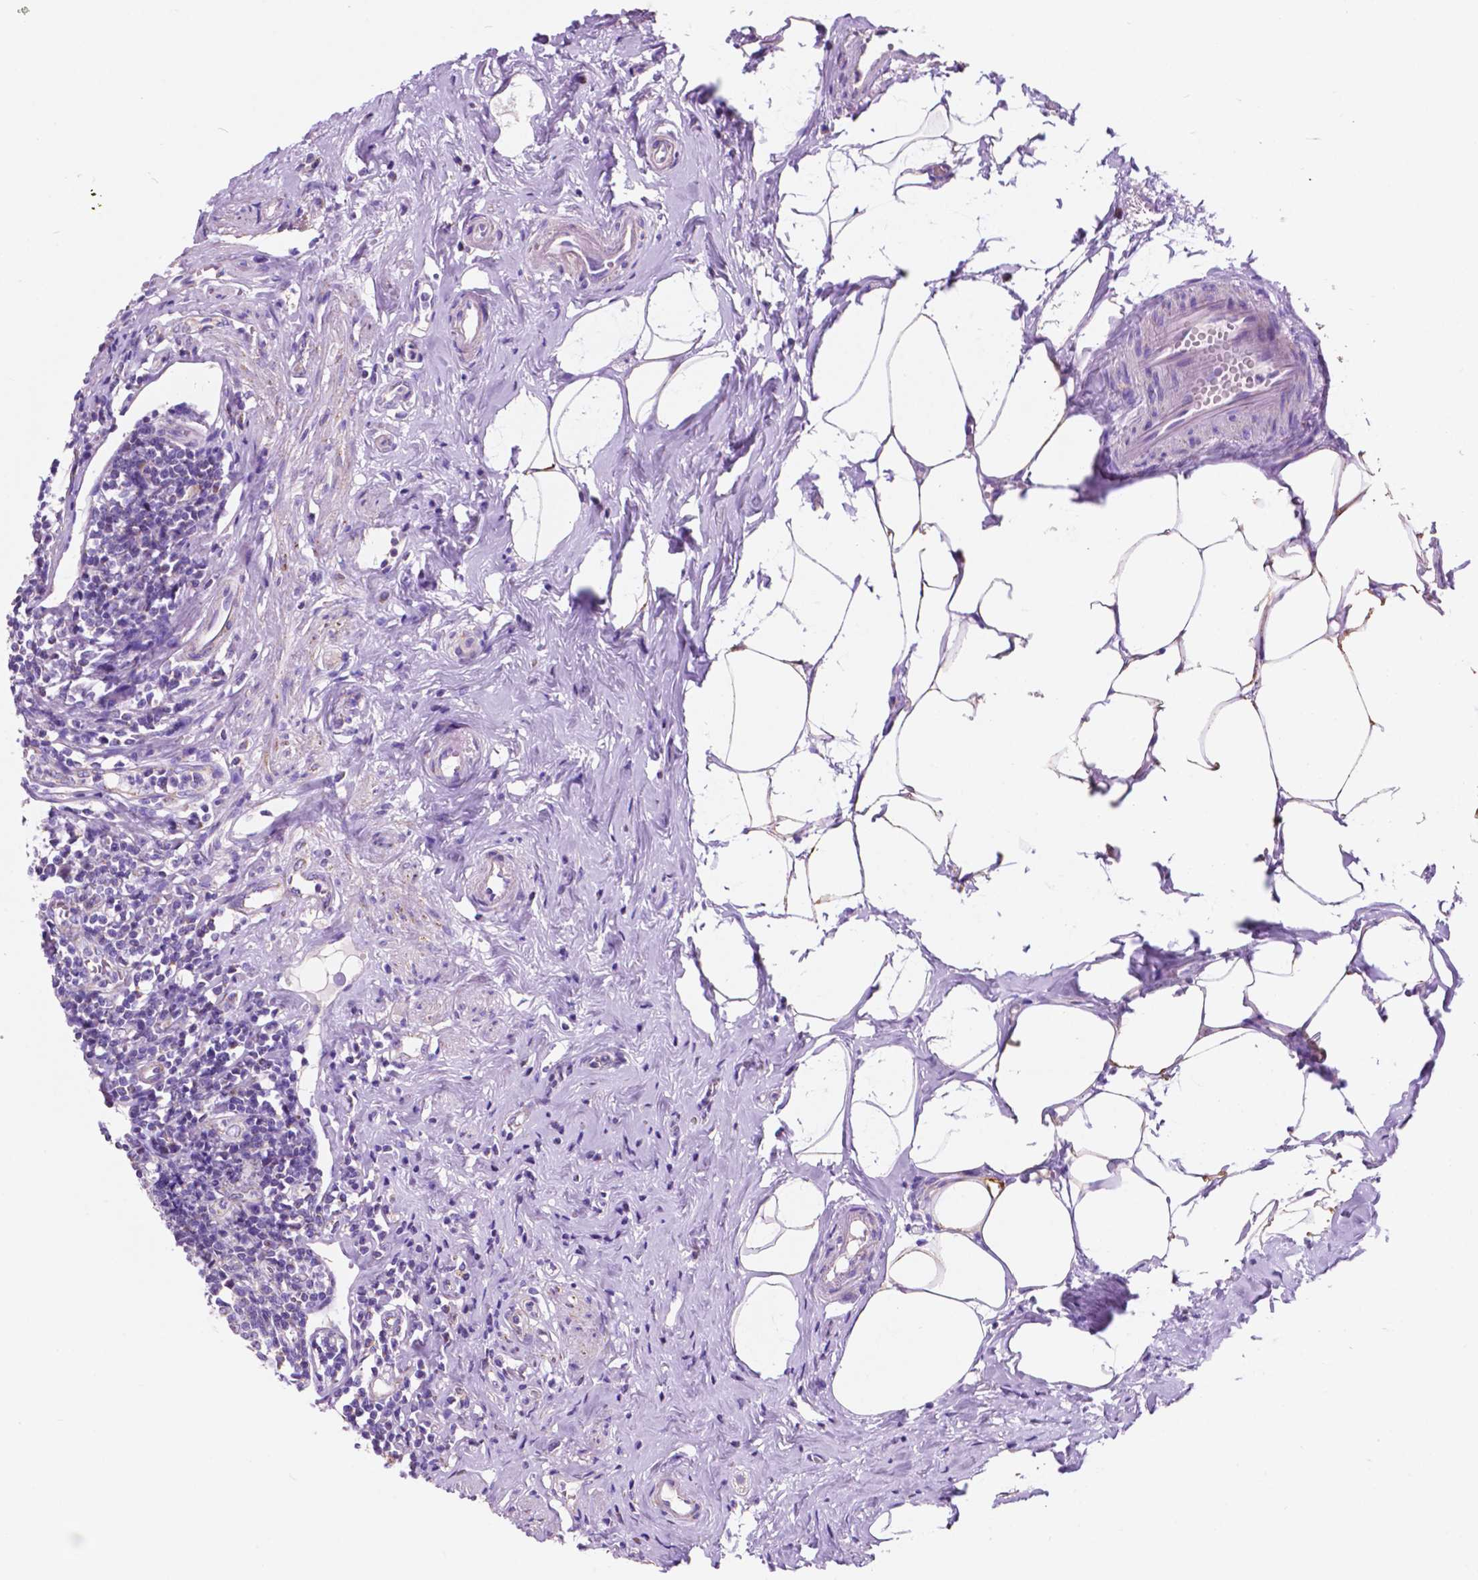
{"staining": {"intensity": "moderate", "quantity": "25%-75%", "location": "cytoplasmic/membranous"}, "tissue": "appendix", "cell_type": "Glandular cells", "image_type": "normal", "snomed": [{"axis": "morphology", "description": "Normal tissue, NOS"}, {"axis": "morphology", "description": "Carcinoma, endometroid"}, {"axis": "topography", "description": "Appendix"}, {"axis": "topography", "description": "Colon"}], "caption": "Immunohistochemistry (IHC) histopathology image of benign appendix stained for a protein (brown), which exhibits medium levels of moderate cytoplasmic/membranous staining in approximately 25%-75% of glandular cells.", "gene": "TRPV5", "patient": {"sex": "female", "age": 60}}